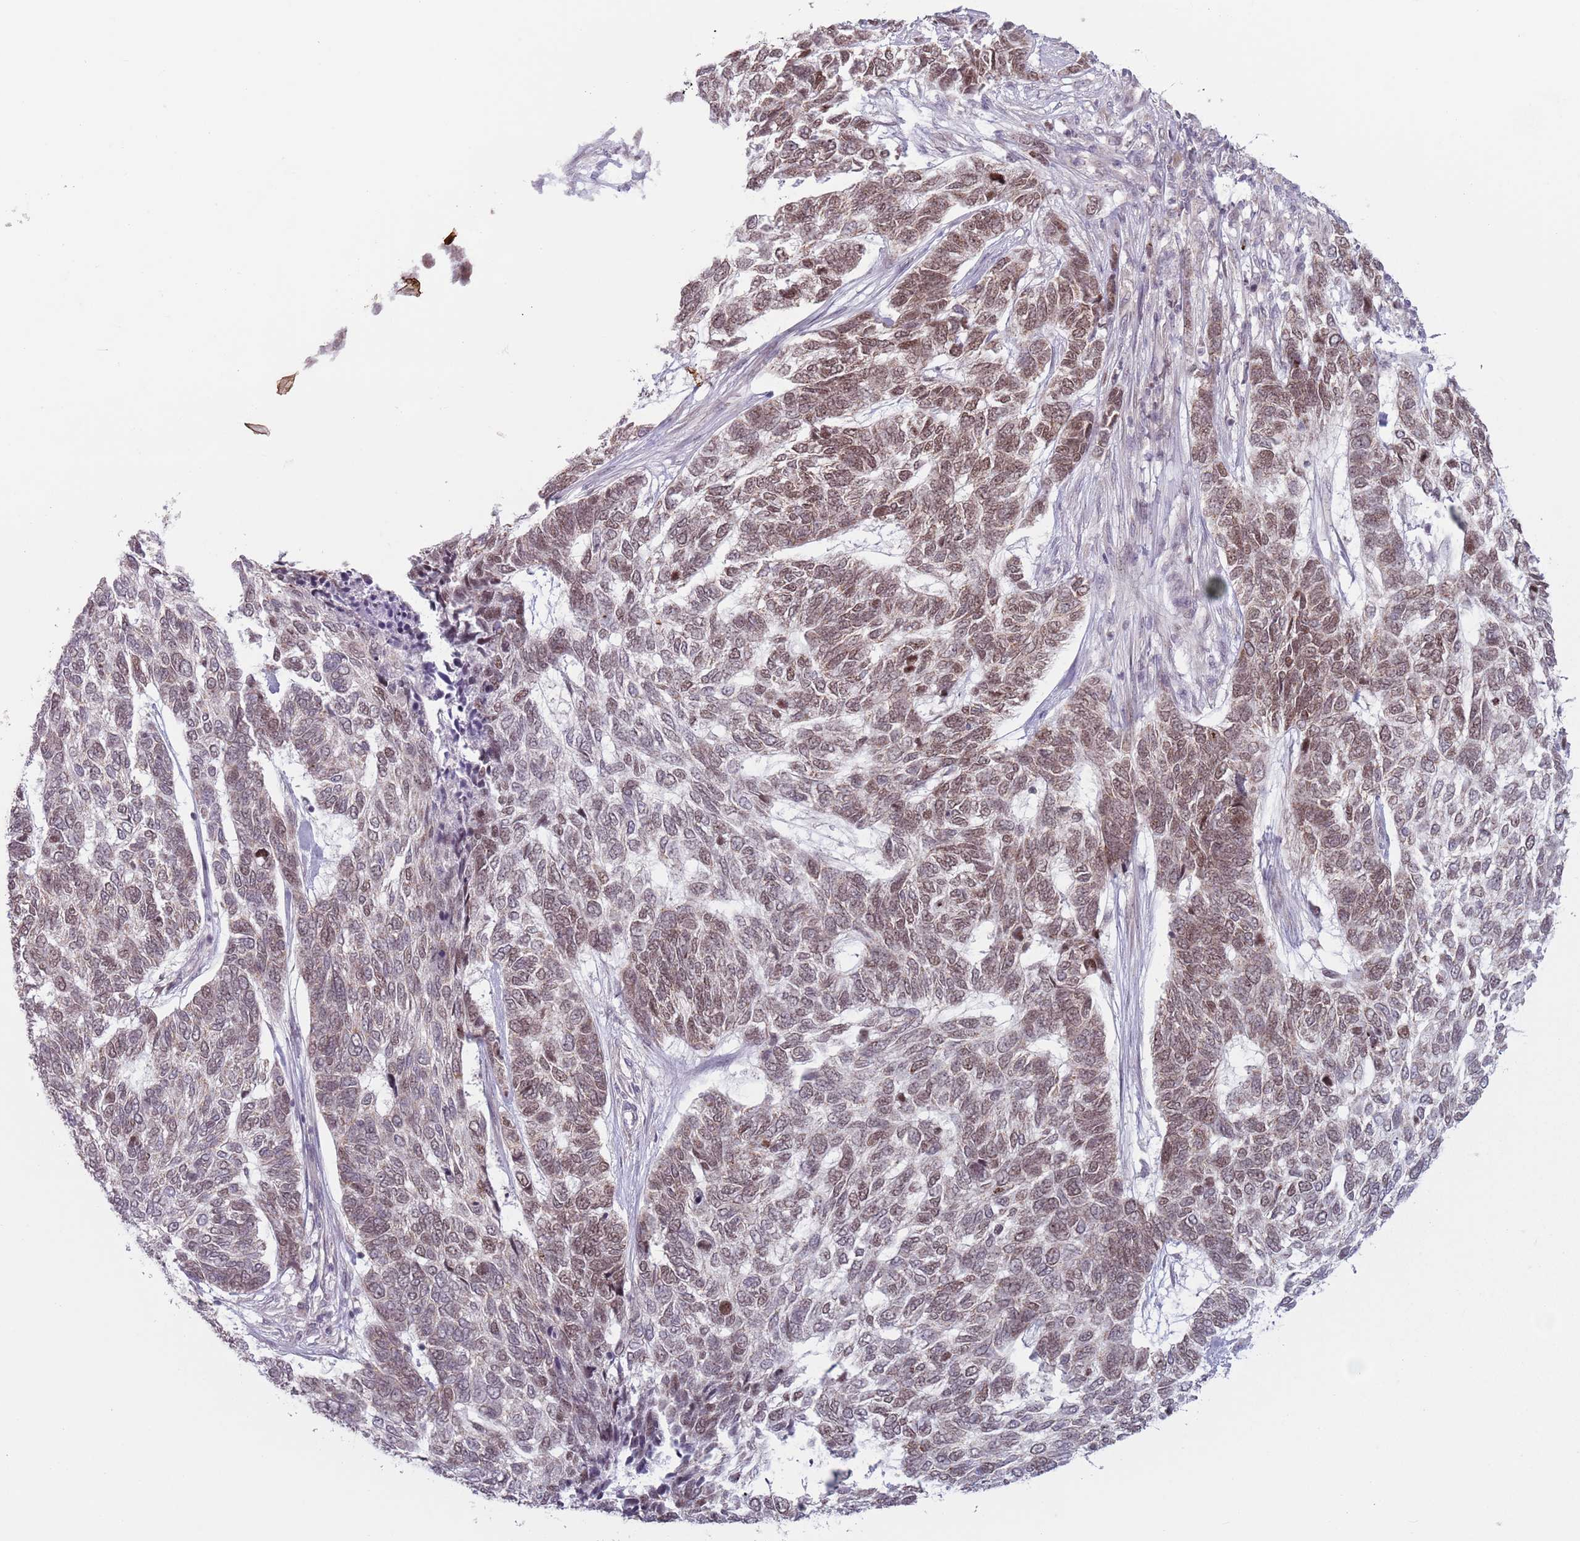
{"staining": {"intensity": "moderate", "quantity": "25%-75%", "location": "nuclear"}, "tissue": "skin cancer", "cell_type": "Tumor cells", "image_type": "cancer", "snomed": [{"axis": "morphology", "description": "Basal cell carcinoma"}, {"axis": "topography", "description": "Skin"}], "caption": "Immunohistochemistry photomicrograph of neoplastic tissue: skin cancer stained using immunohistochemistry shows medium levels of moderate protein expression localized specifically in the nuclear of tumor cells, appearing as a nuclear brown color.", "gene": "MRPL34", "patient": {"sex": "female", "age": 65}}